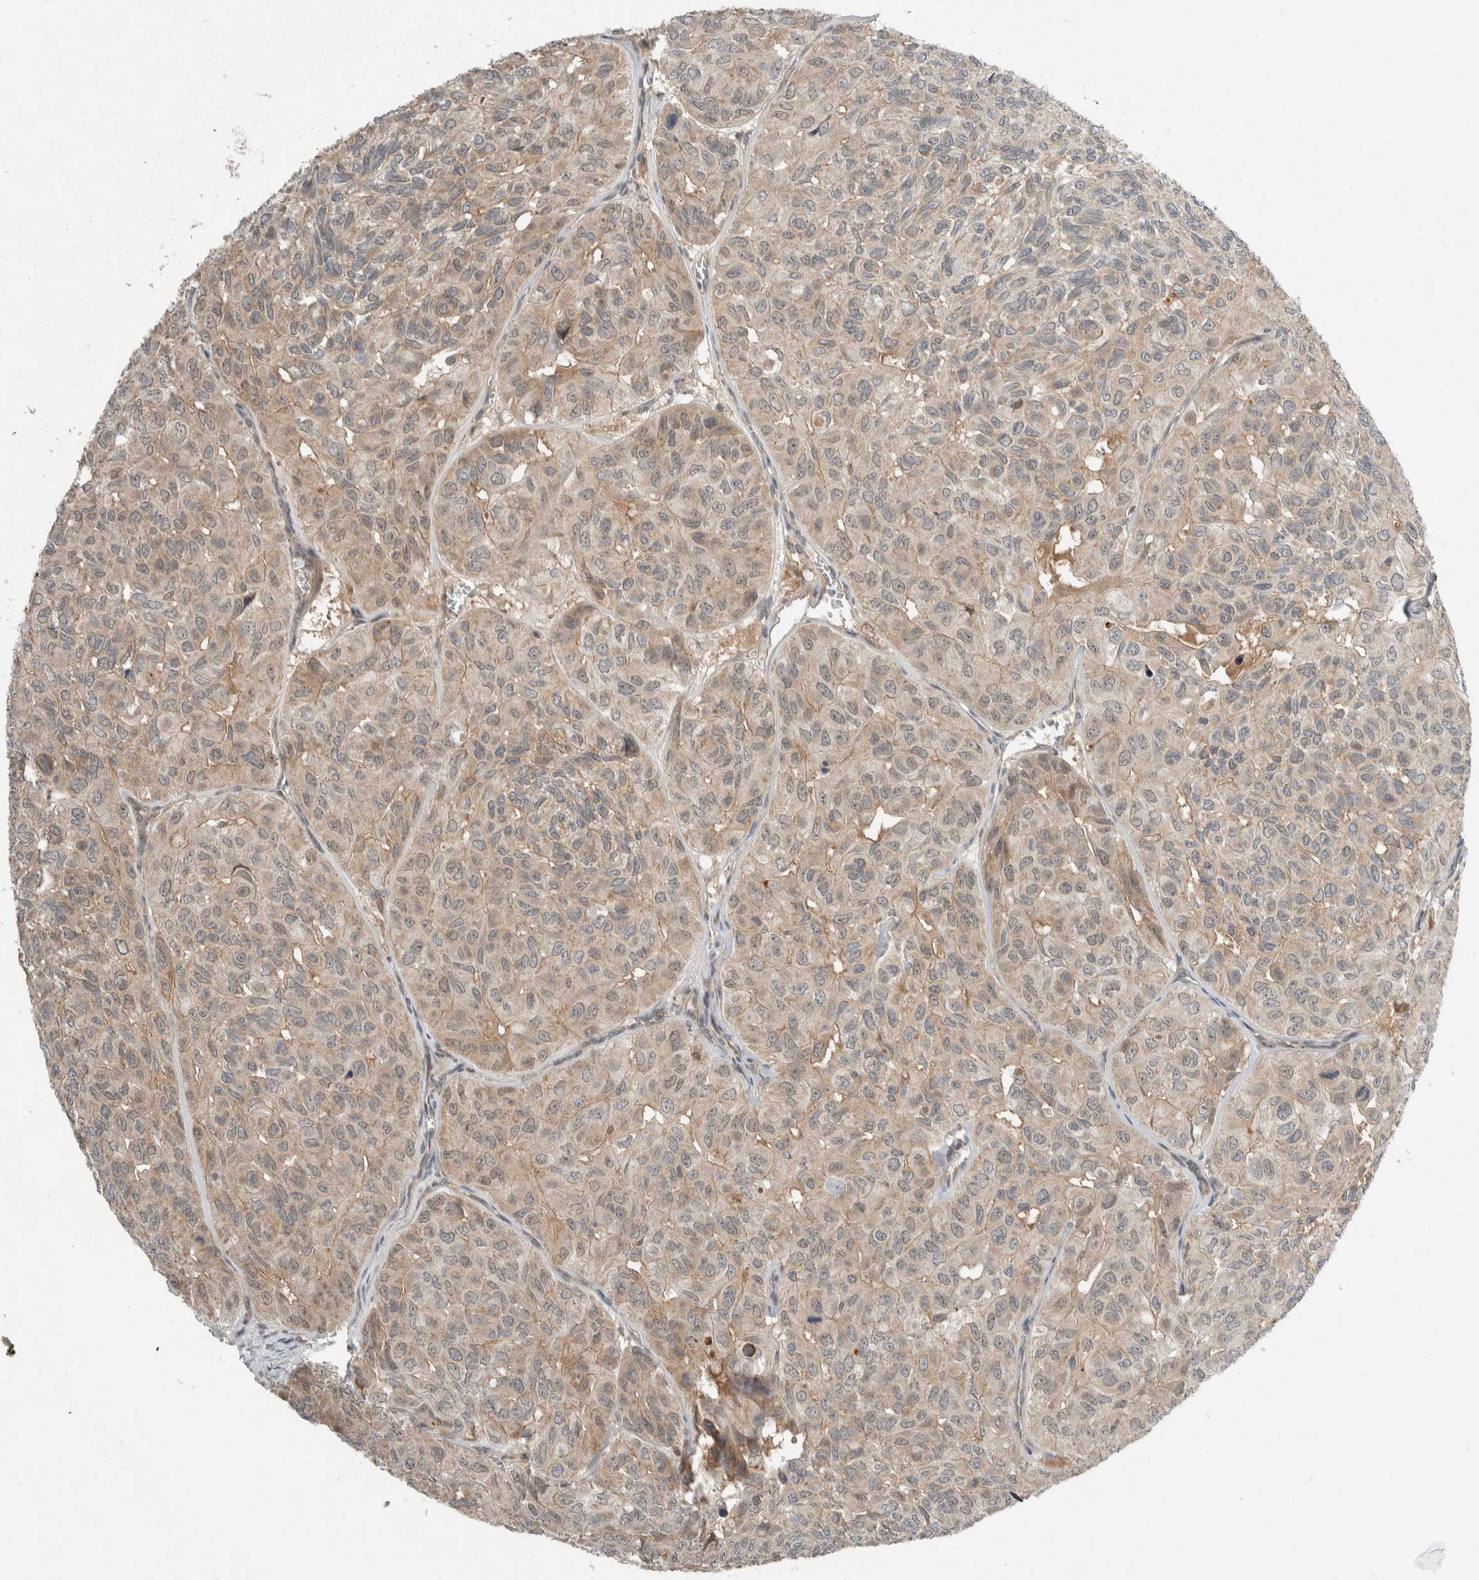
{"staining": {"intensity": "weak", "quantity": ">75%", "location": "cytoplasmic/membranous"}, "tissue": "head and neck cancer", "cell_type": "Tumor cells", "image_type": "cancer", "snomed": [{"axis": "morphology", "description": "Adenocarcinoma, NOS"}, {"axis": "topography", "description": "Salivary gland, NOS"}, {"axis": "topography", "description": "Head-Neck"}], "caption": "A low amount of weak cytoplasmic/membranous staining is seen in approximately >75% of tumor cells in adenocarcinoma (head and neck) tissue. (IHC, brightfield microscopy, high magnification).", "gene": "ARMC7", "patient": {"sex": "female", "age": 76}}